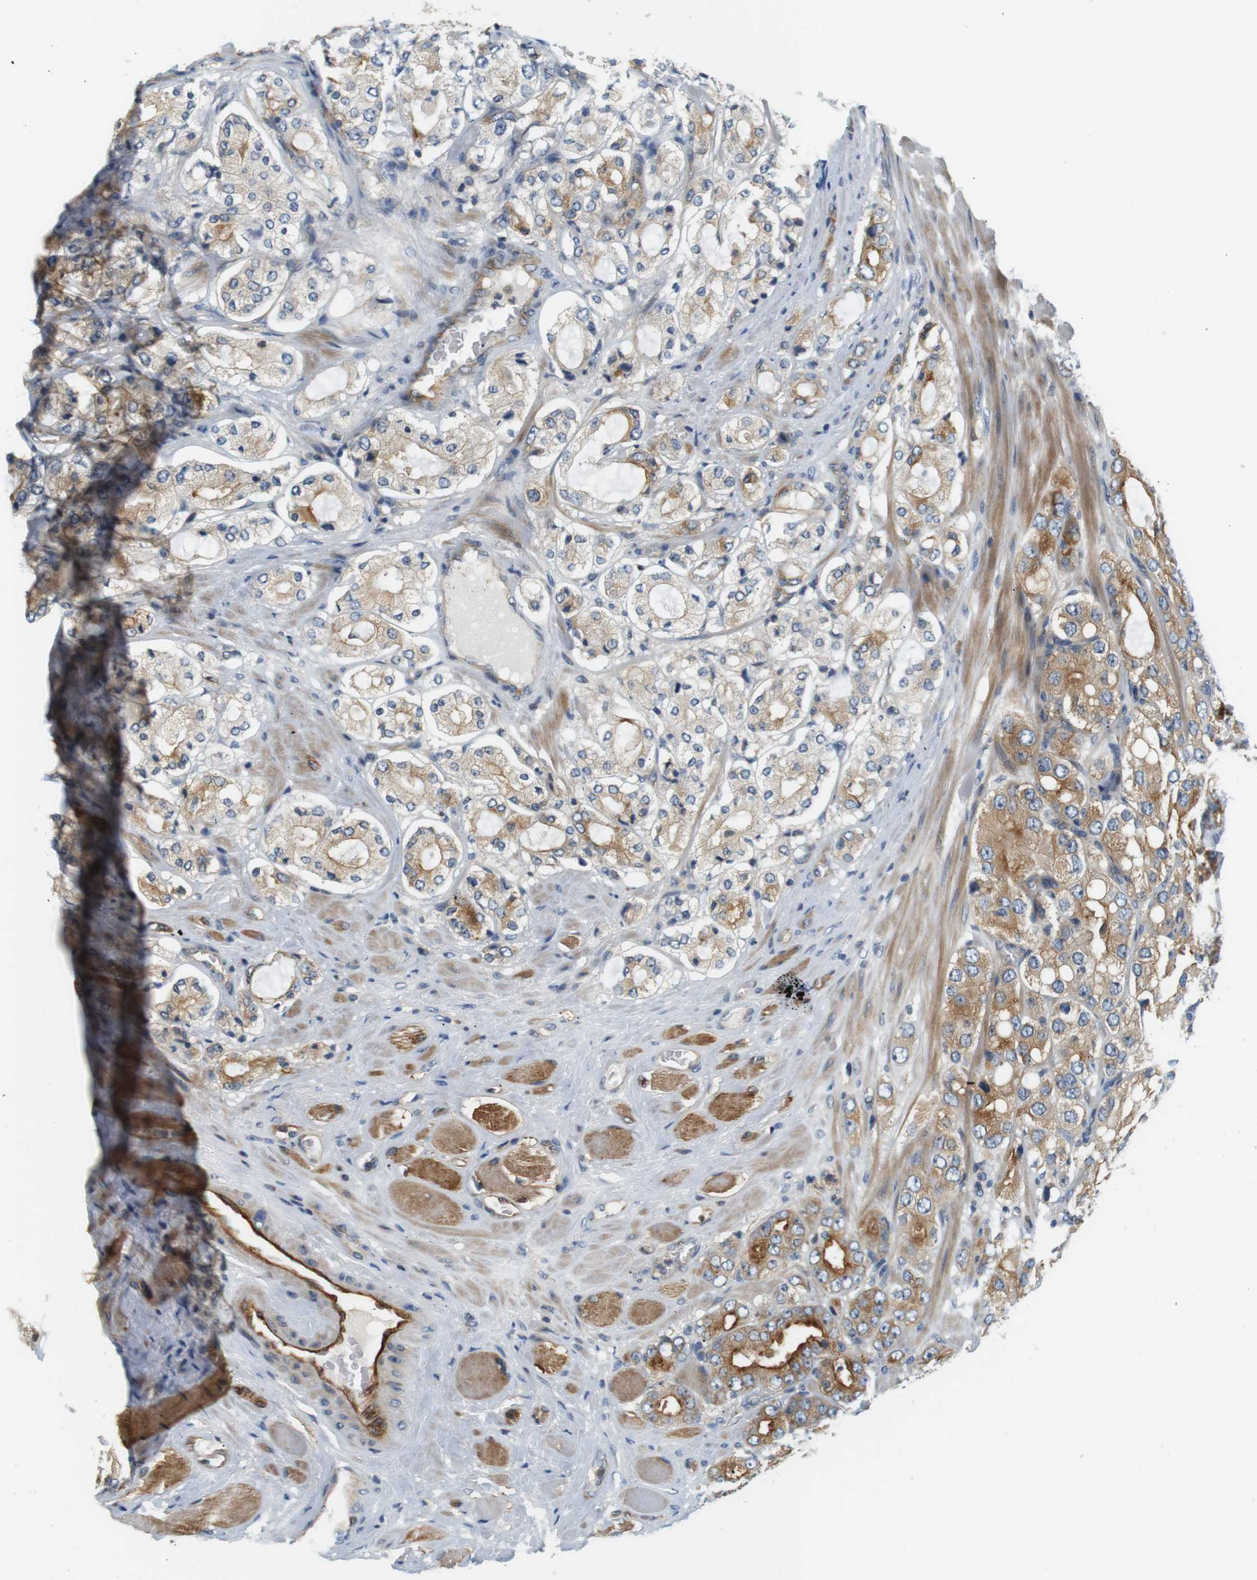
{"staining": {"intensity": "moderate", "quantity": "25%-75%", "location": "cytoplasmic/membranous"}, "tissue": "prostate cancer", "cell_type": "Tumor cells", "image_type": "cancer", "snomed": [{"axis": "morphology", "description": "Adenocarcinoma, High grade"}, {"axis": "topography", "description": "Prostate"}], "caption": "Tumor cells exhibit medium levels of moderate cytoplasmic/membranous expression in approximately 25%-75% of cells in prostate cancer. The staining was performed using DAB (3,3'-diaminobenzidine), with brown indicating positive protein expression. Nuclei are stained blue with hematoxylin.", "gene": "SH3GLB1", "patient": {"sex": "male", "age": 65}}